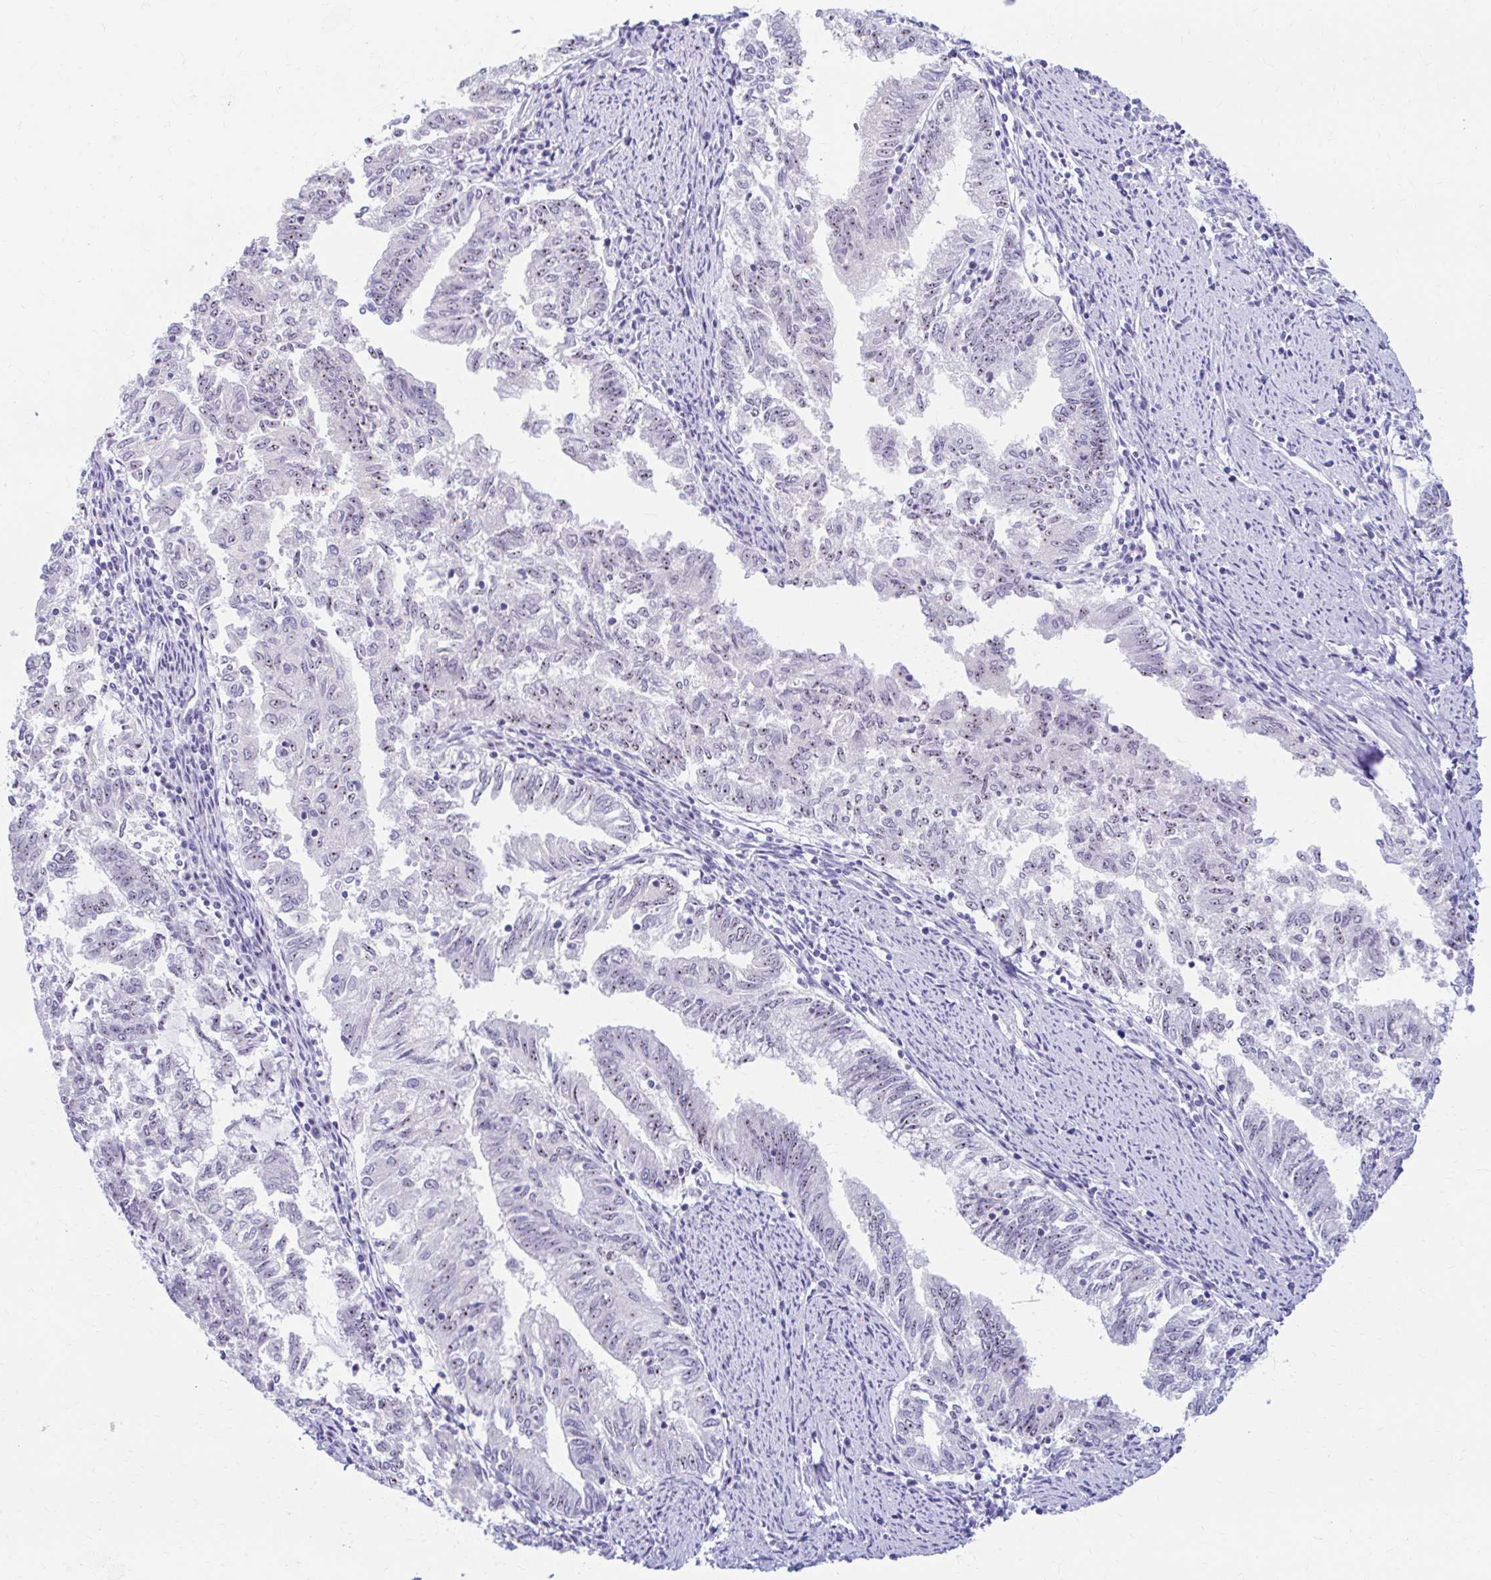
{"staining": {"intensity": "moderate", "quantity": "25%-75%", "location": "nuclear"}, "tissue": "endometrial cancer", "cell_type": "Tumor cells", "image_type": "cancer", "snomed": [{"axis": "morphology", "description": "Adenocarcinoma, NOS"}, {"axis": "topography", "description": "Endometrium"}], "caption": "There is medium levels of moderate nuclear staining in tumor cells of endometrial cancer (adenocarcinoma), as demonstrated by immunohistochemical staining (brown color).", "gene": "FTSJ3", "patient": {"sex": "female", "age": 79}}